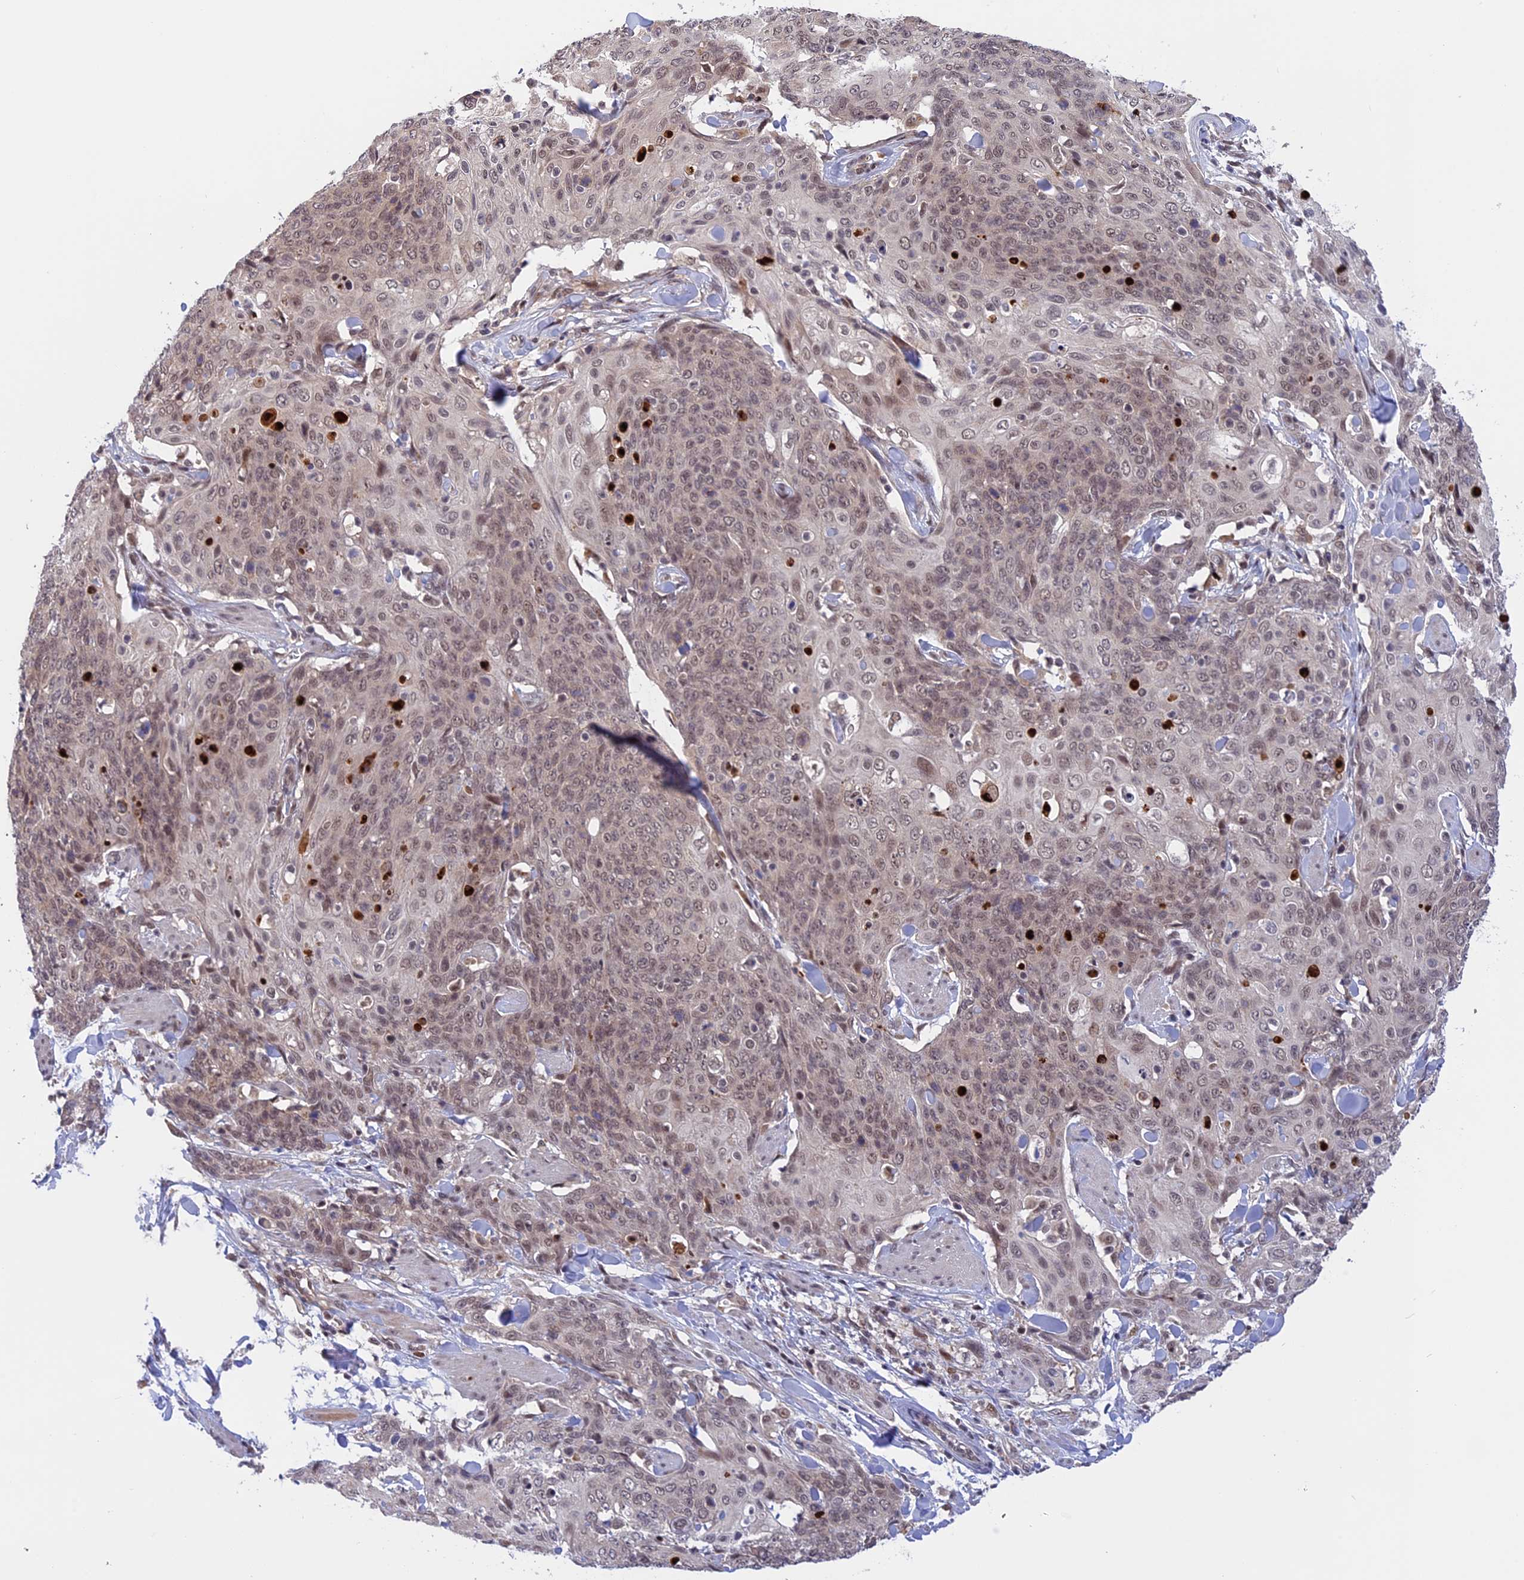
{"staining": {"intensity": "weak", "quantity": ">75%", "location": "nuclear"}, "tissue": "skin cancer", "cell_type": "Tumor cells", "image_type": "cancer", "snomed": [{"axis": "morphology", "description": "Squamous cell carcinoma, NOS"}, {"axis": "topography", "description": "Skin"}, {"axis": "topography", "description": "Vulva"}], "caption": "Human skin cancer (squamous cell carcinoma) stained for a protein (brown) displays weak nuclear positive expression in about >75% of tumor cells.", "gene": "POLR2C", "patient": {"sex": "female", "age": 85}}